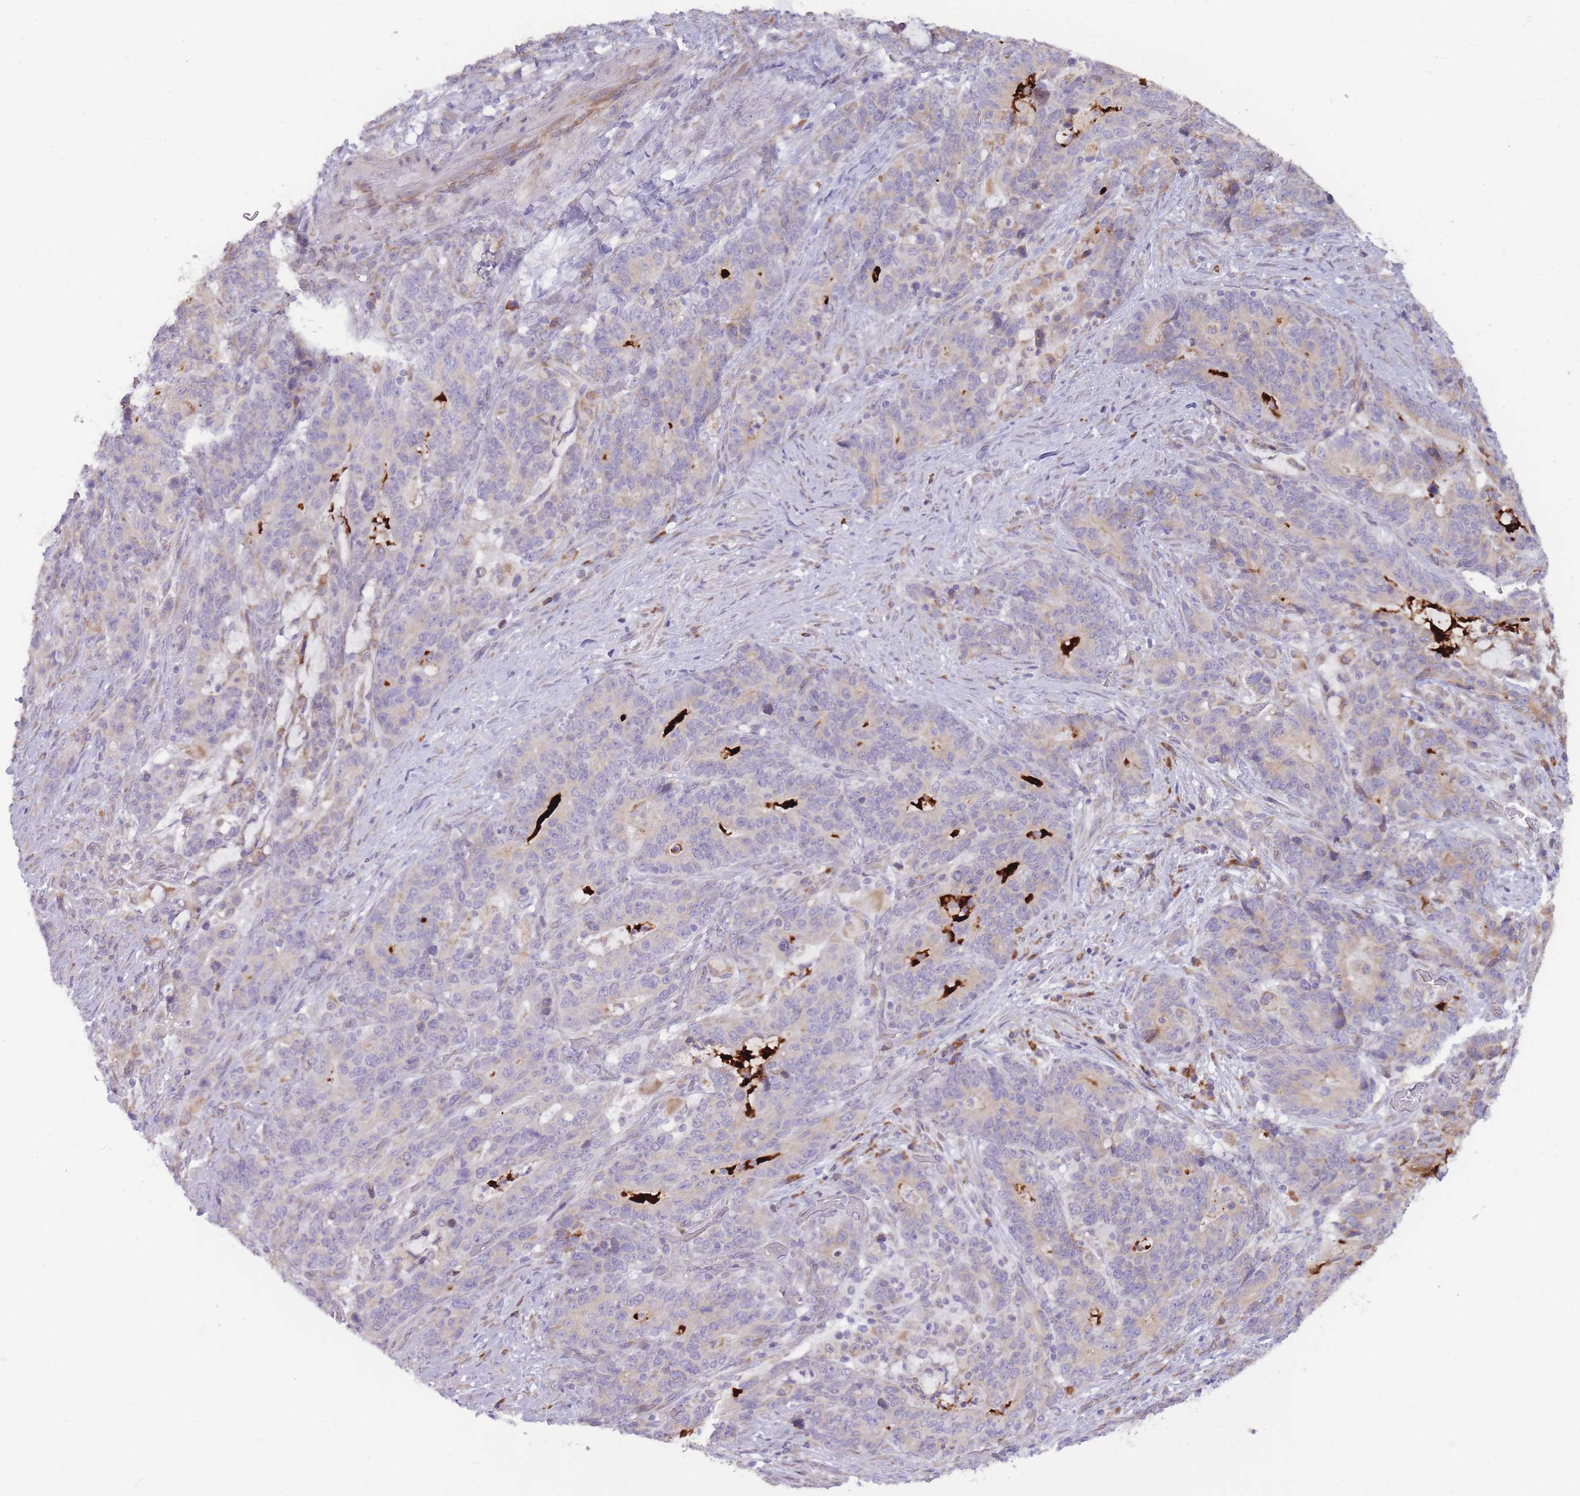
{"staining": {"intensity": "negative", "quantity": "none", "location": "none"}, "tissue": "stomach cancer", "cell_type": "Tumor cells", "image_type": "cancer", "snomed": [{"axis": "morphology", "description": "Normal tissue, NOS"}, {"axis": "morphology", "description": "Adenocarcinoma, NOS"}, {"axis": "topography", "description": "Stomach"}], "caption": "Immunohistochemical staining of stomach cancer demonstrates no significant expression in tumor cells.", "gene": "TRAPPC5", "patient": {"sex": "female", "age": 64}}